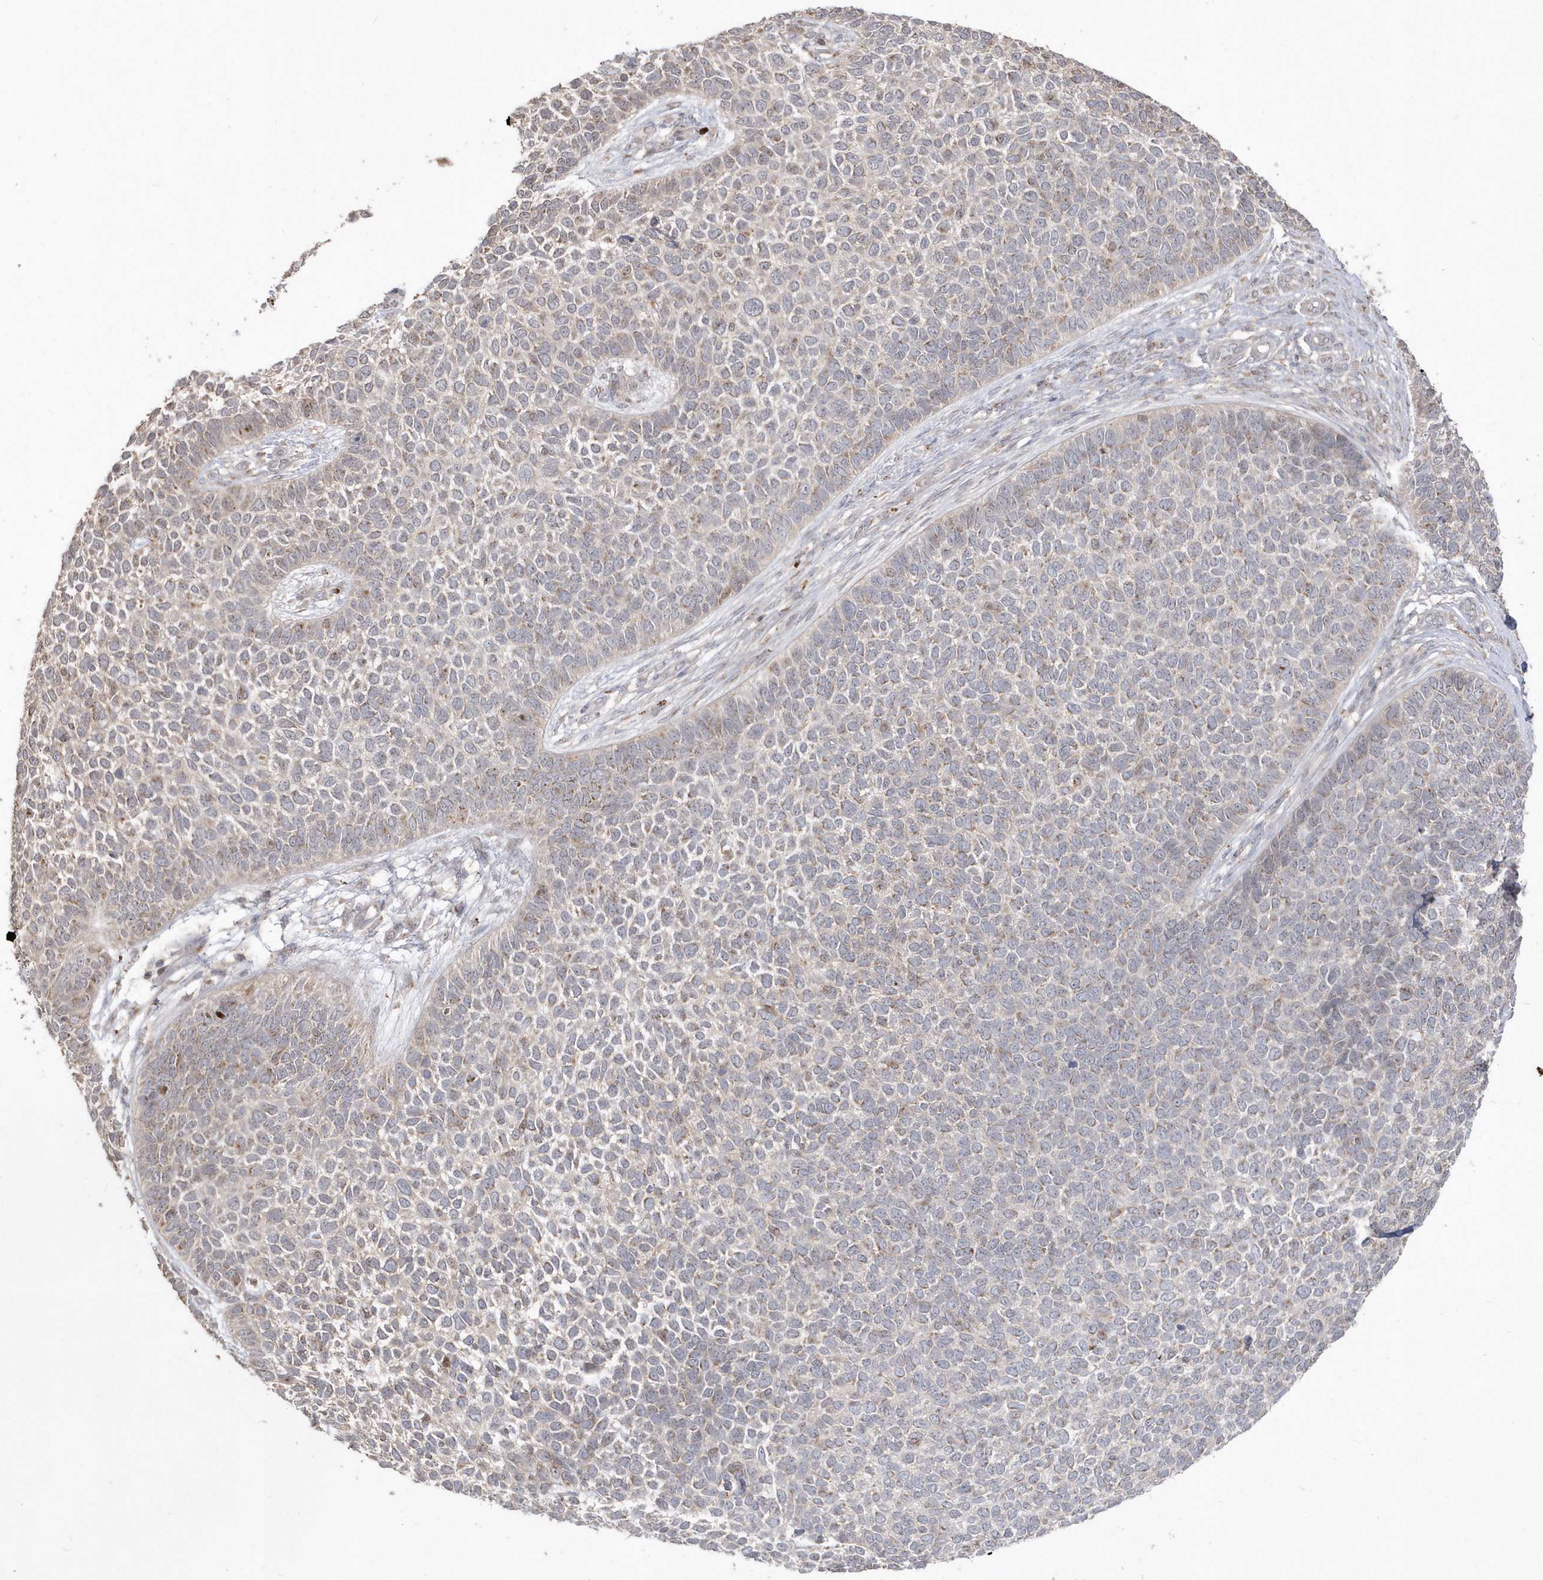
{"staining": {"intensity": "weak", "quantity": "<25%", "location": "cytoplasmic/membranous"}, "tissue": "skin cancer", "cell_type": "Tumor cells", "image_type": "cancer", "snomed": [{"axis": "morphology", "description": "Basal cell carcinoma"}, {"axis": "topography", "description": "Skin"}], "caption": "Immunohistochemistry (IHC) of human basal cell carcinoma (skin) demonstrates no expression in tumor cells.", "gene": "GEMIN6", "patient": {"sex": "female", "age": 84}}